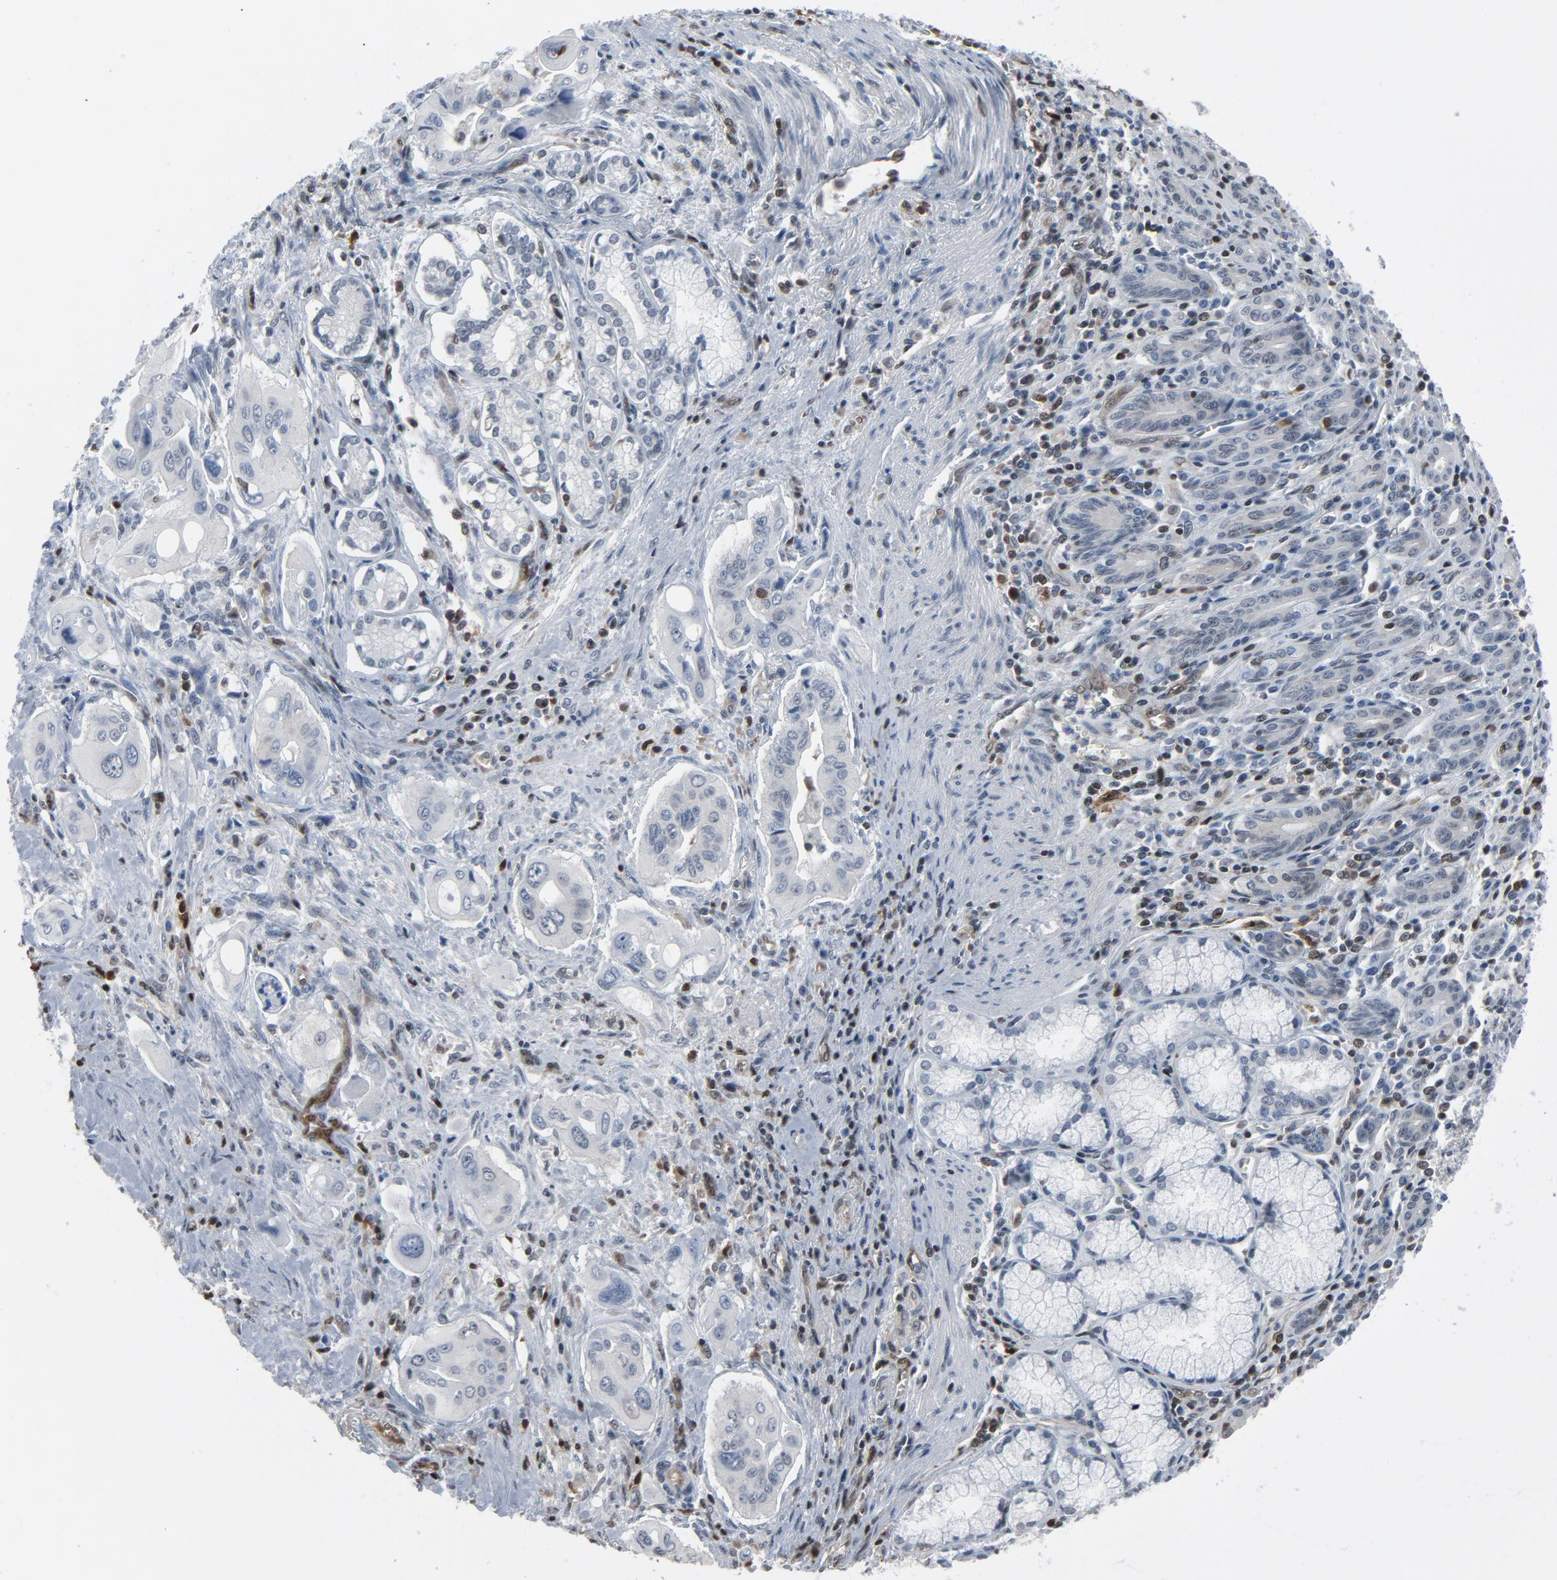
{"staining": {"intensity": "negative", "quantity": "none", "location": "none"}, "tissue": "pancreatic cancer", "cell_type": "Tumor cells", "image_type": "cancer", "snomed": [{"axis": "morphology", "description": "Adenocarcinoma, NOS"}, {"axis": "topography", "description": "Pancreas"}], "caption": "Immunohistochemistry image of neoplastic tissue: pancreatic cancer (adenocarcinoma) stained with DAB (3,3'-diaminobenzidine) shows no significant protein staining in tumor cells.", "gene": "STAT5A", "patient": {"sex": "male", "age": 77}}